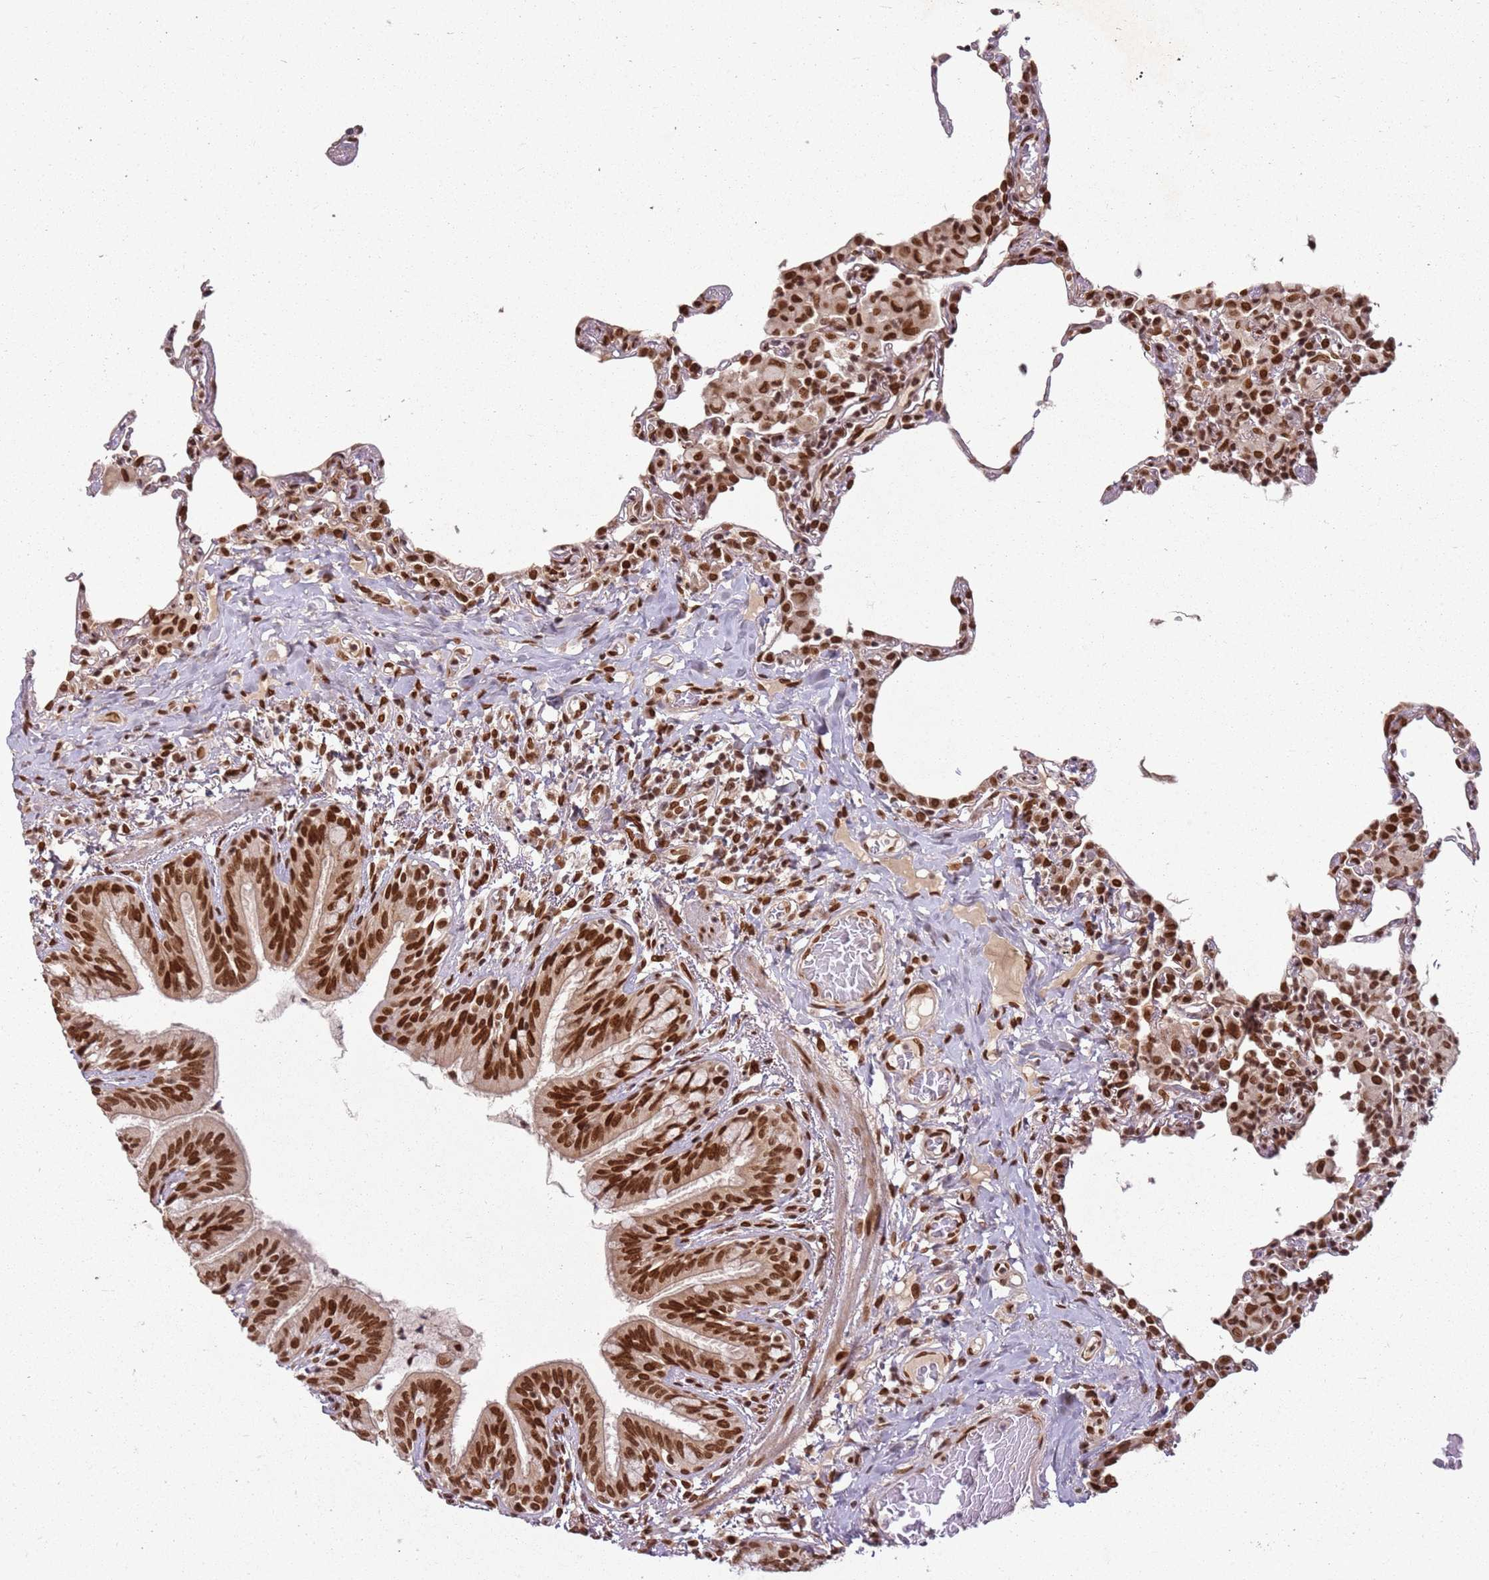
{"staining": {"intensity": "strong", "quantity": "25%-75%", "location": "nuclear"}, "tissue": "lung", "cell_type": "Alveolar cells", "image_type": "normal", "snomed": [{"axis": "morphology", "description": "Normal tissue, NOS"}, {"axis": "topography", "description": "Lung"}], "caption": "IHC of unremarkable human lung demonstrates high levels of strong nuclear expression in about 25%-75% of alveolar cells.", "gene": "TENT4A", "patient": {"sex": "female", "age": 57}}